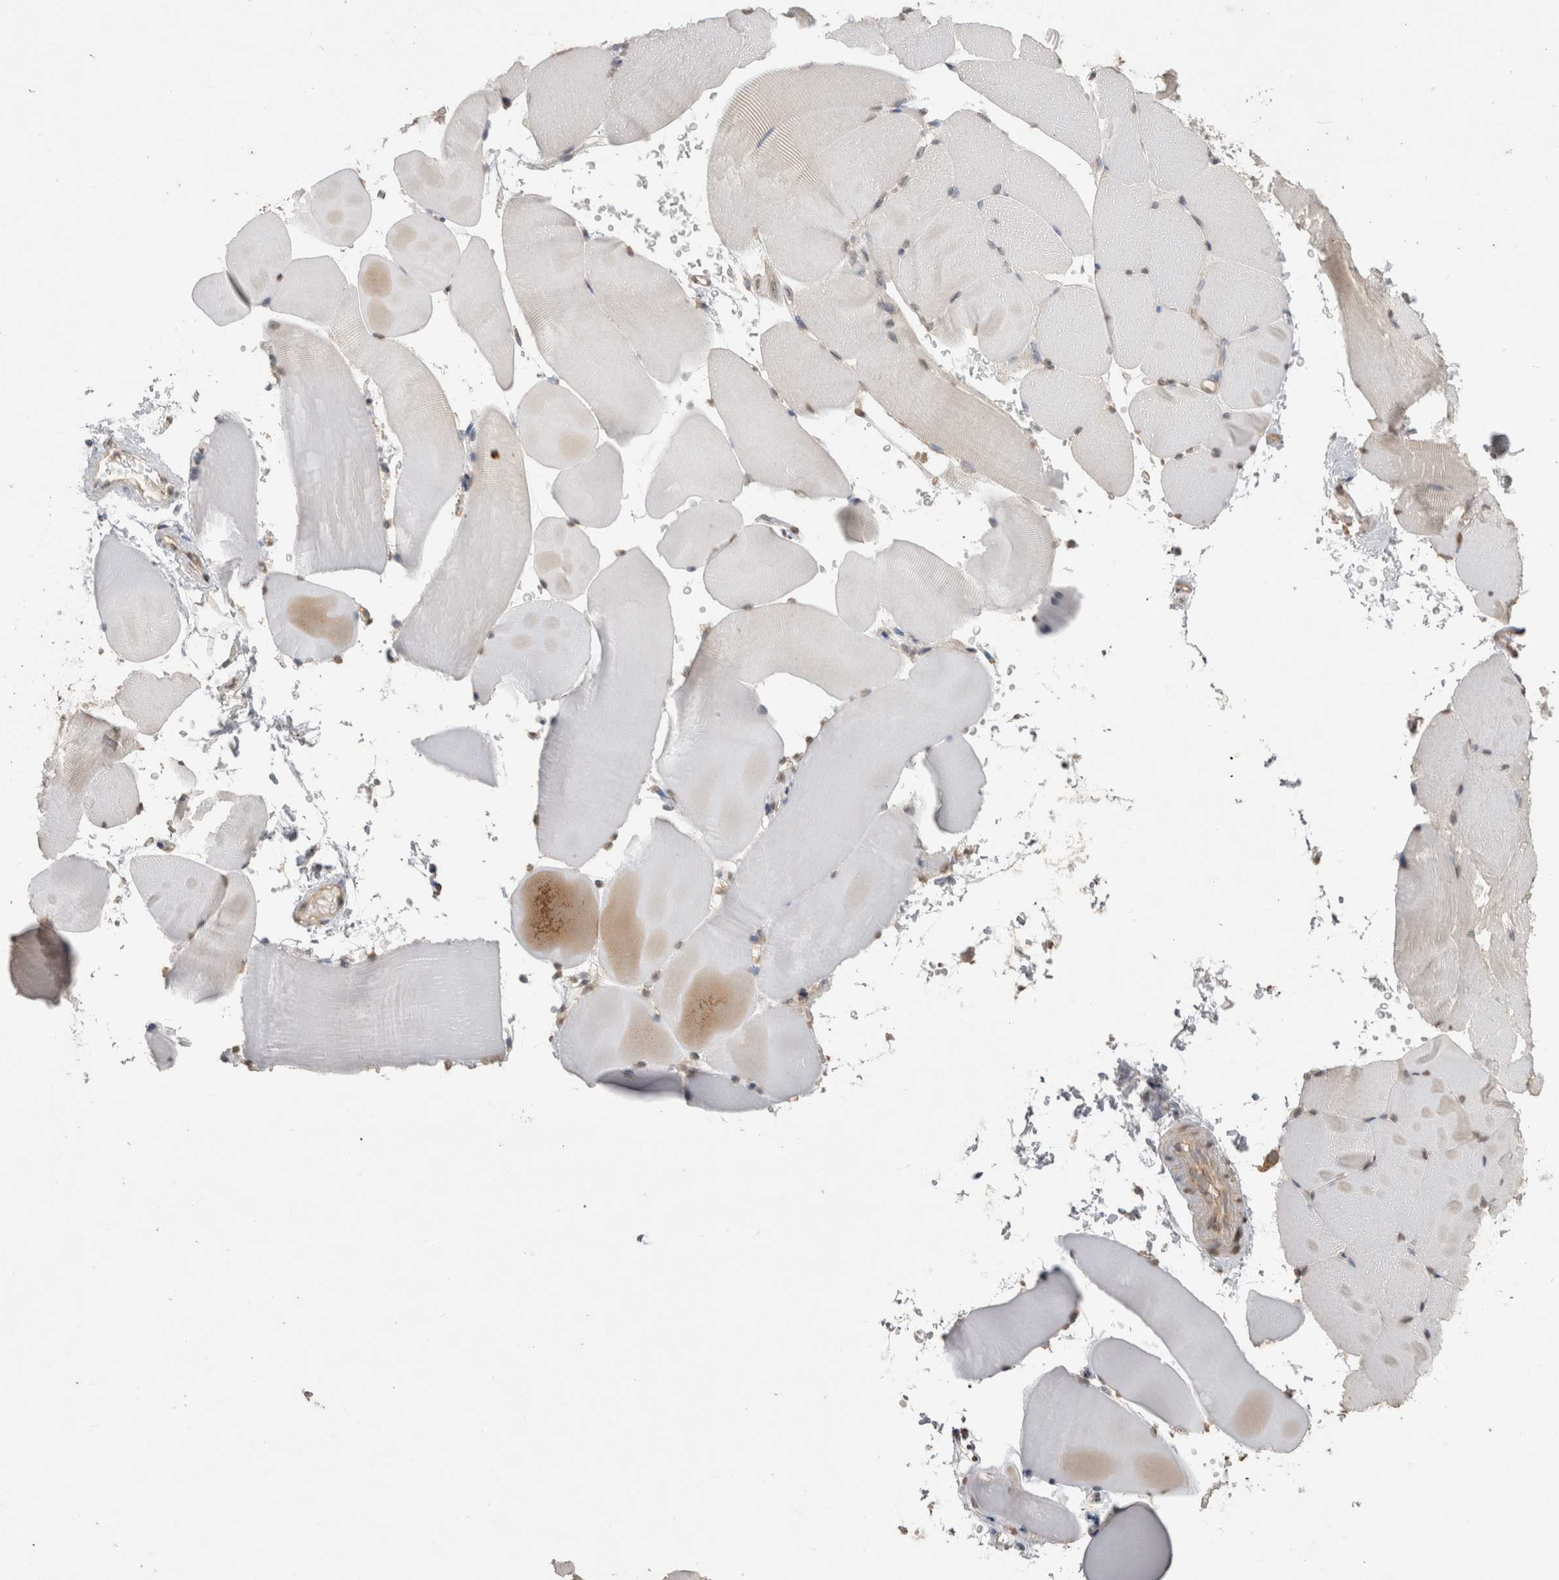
{"staining": {"intensity": "weak", "quantity": "<25%", "location": "nuclear"}, "tissue": "skeletal muscle", "cell_type": "Myocytes", "image_type": "normal", "snomed": [{"axis": "morphology", "description": "Normal tissue, NOS"}, {"axis": "topography", "description": "Skeletal muscle"}, {"axis": "topography", "description": "Parathyroid gland"}], "caption": "Histopathology image shows no protein staining in myocytes of normal skeletal muscle.", "gene": "NOMO1", "patient": {"sex": "female", "age": 37}}